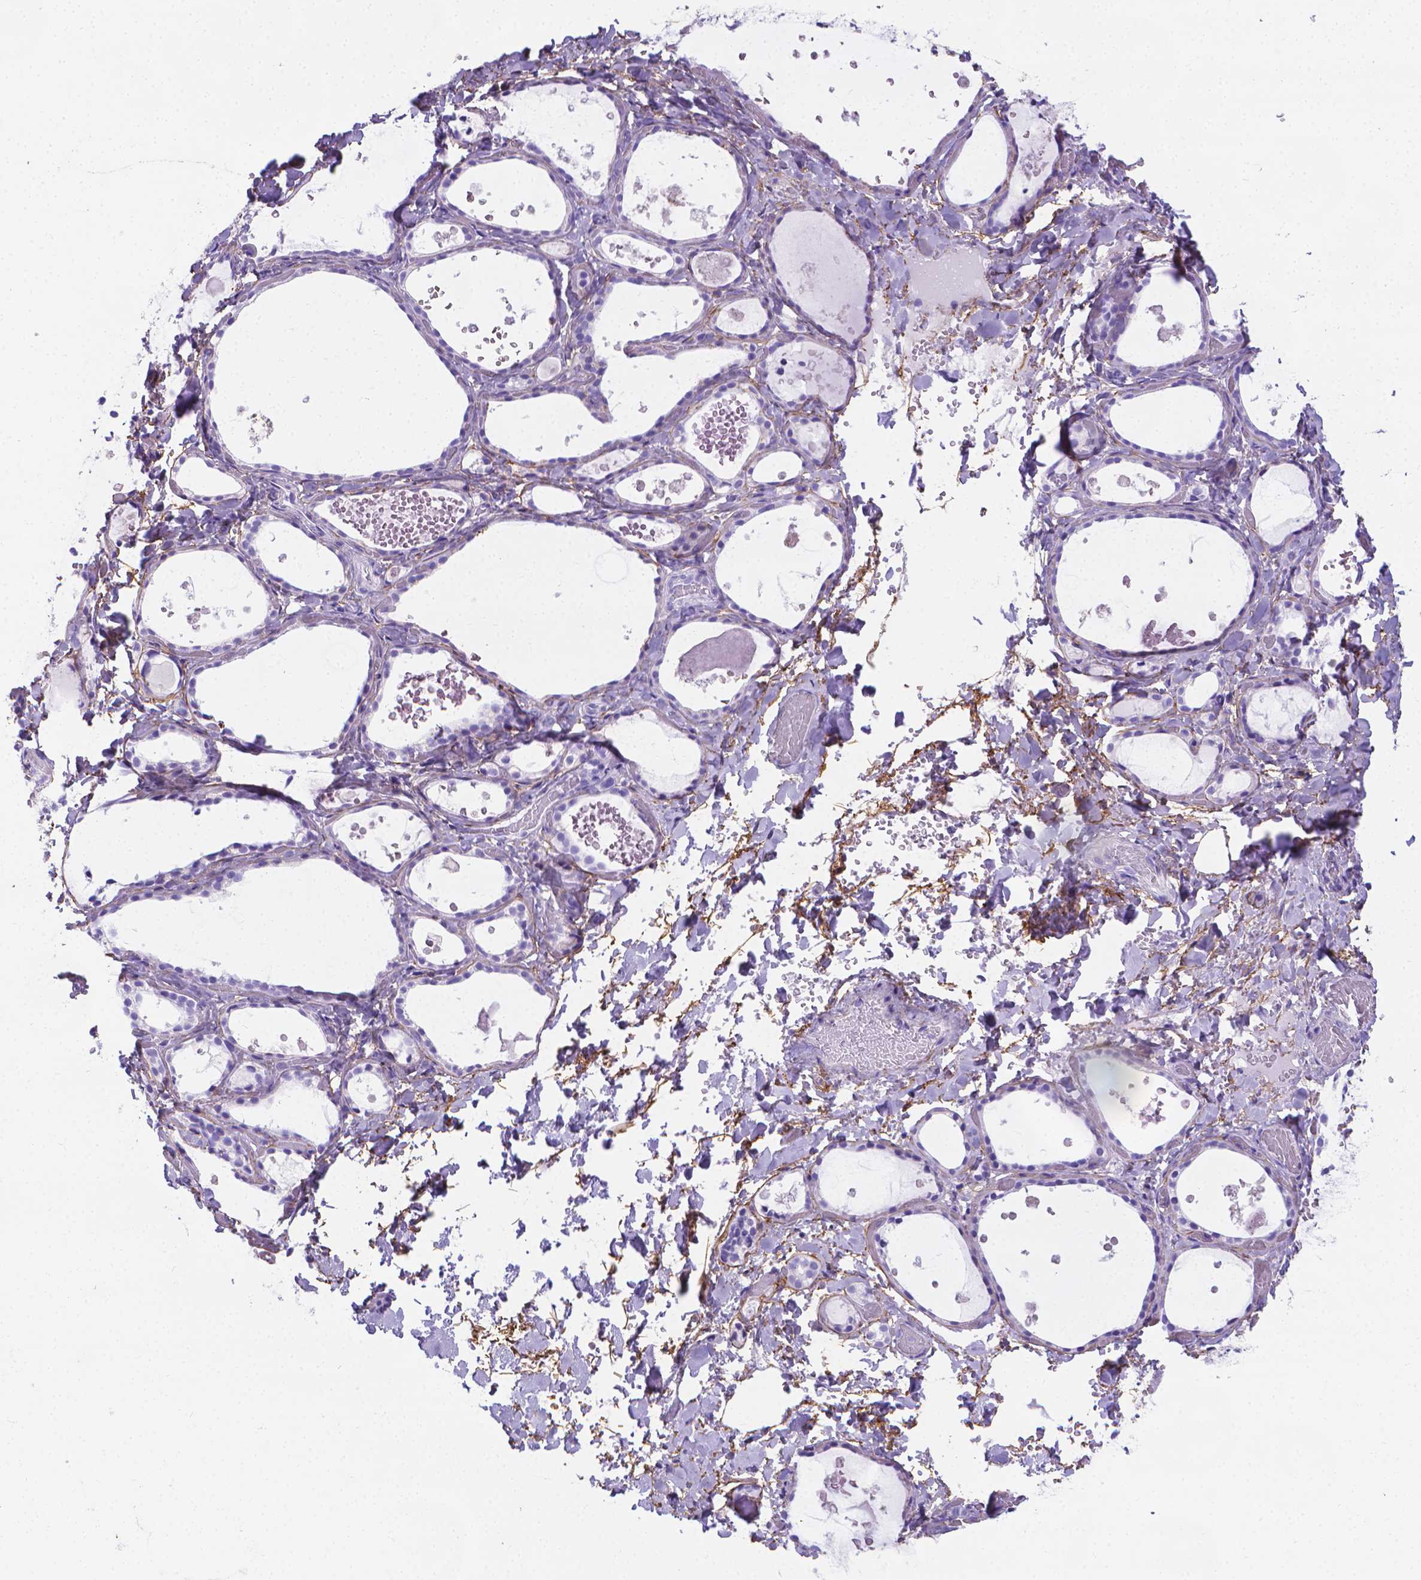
{"staining": {"intensity": "negative", "quantity": "none", "location": "none"}, "tissue": "thyroid gland", "cell_type": "Glandular cells", "image_type": "normal", "snomed": [{"axis": "morphology", "description": "Normal tissue, NOS"}, {"axis": "topography", "description": "Thyroid gland"}], "caption": "This is an IHC histopathology image of unremarkable human thyroid gland. There is no expression in glandular cells.", "gene": "MFAP2", "patient": {"sex": "female", "age": 56}}